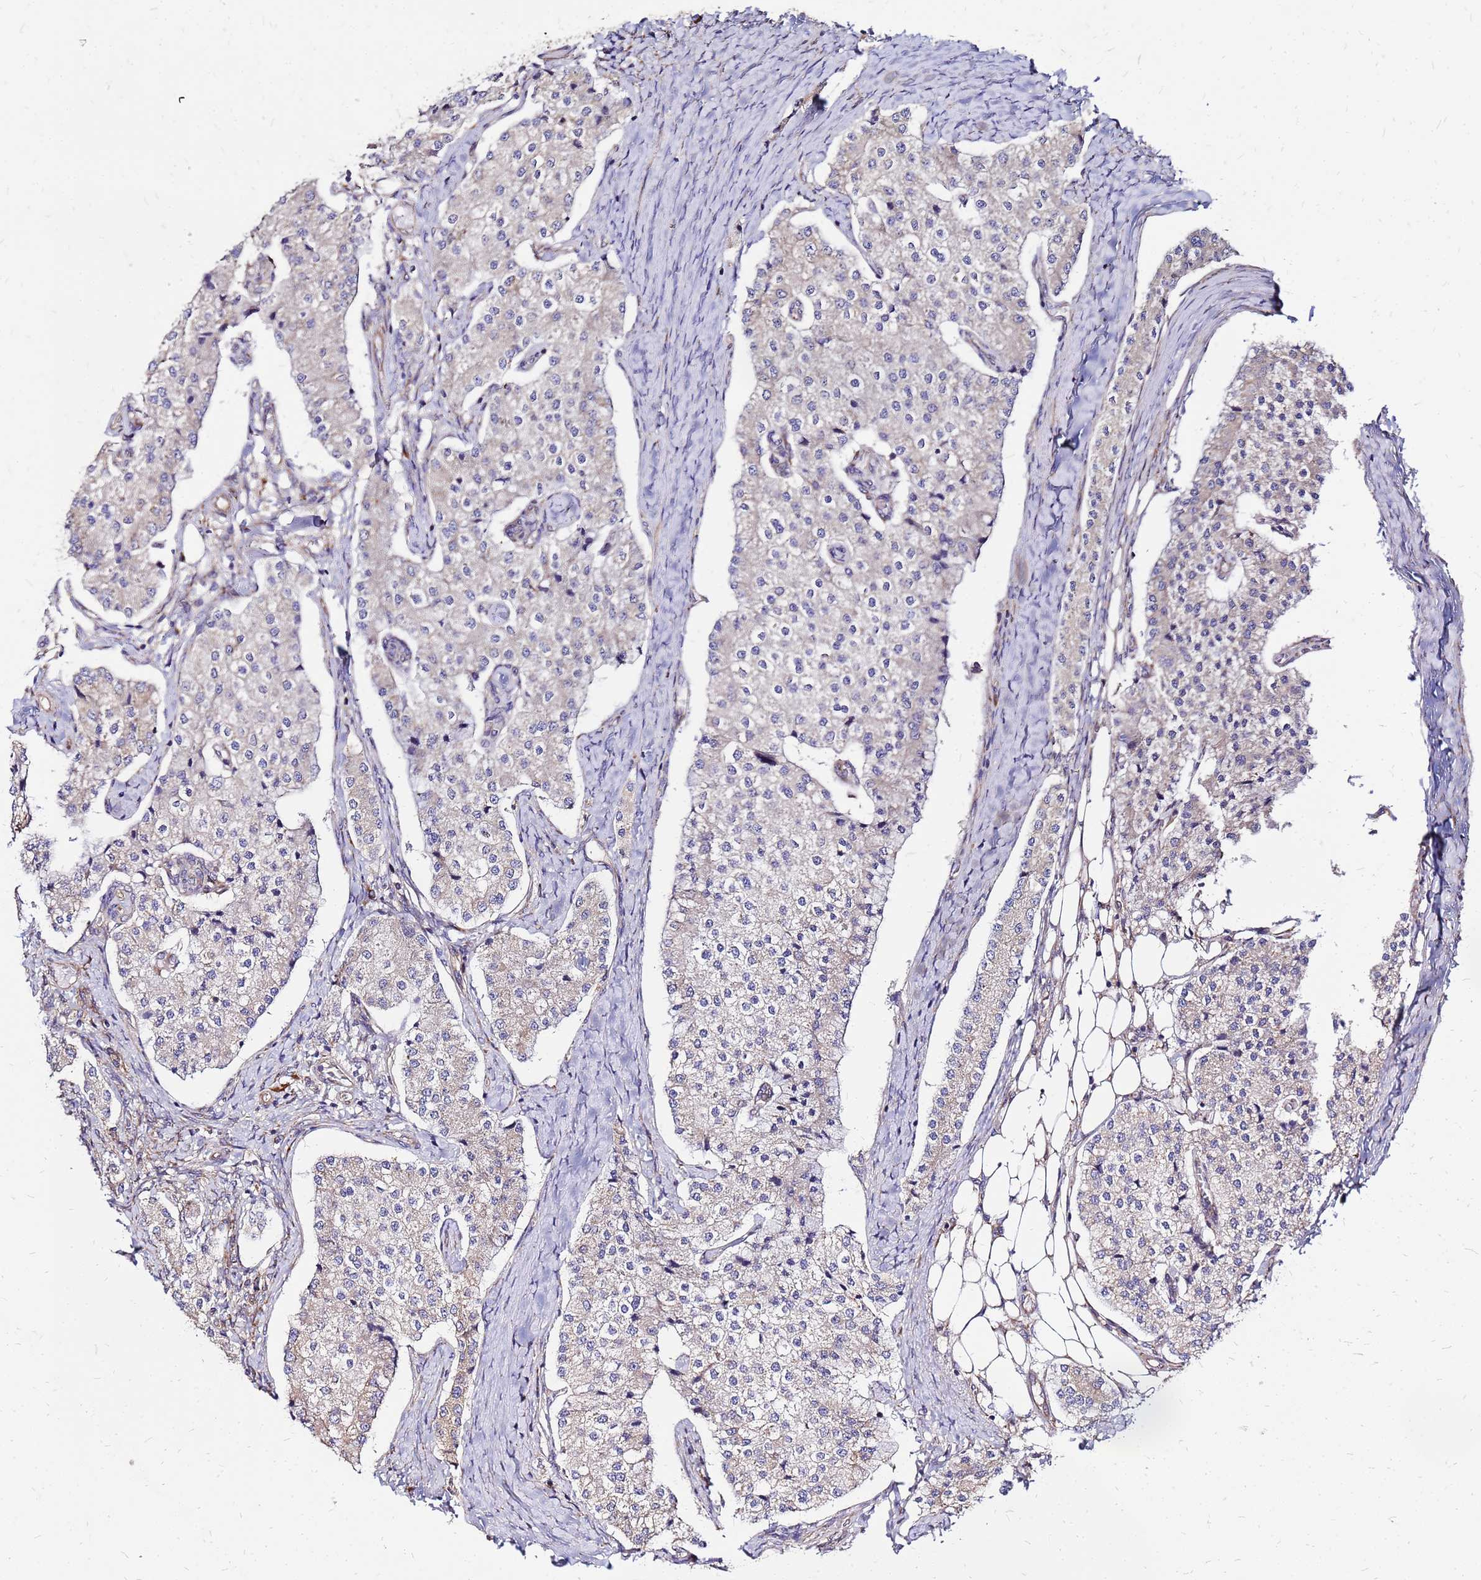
{"staining": {"intensity": "weak", "quantity": "<25%", "location": "cytoplasmic/membranous"}, "tissue": "carcinoid", "cell_type": "Tumor cells", "image_type": "cancer", "snomed": [{"axis": "morphology", "description": "Carcinoid, malignant, NOS"}, {"axis": "topography", "description": "Colon"}], "caption": "Immunohistochemistry (IHC) micrograph of neoplastic tissue: carcinoid stained with DAB (3,3'-diaminobenzidine) exhibits no significant protein staining in tumor cells.", "gene": "VMO1", "patient": {"sex": "female", "age": 52}}